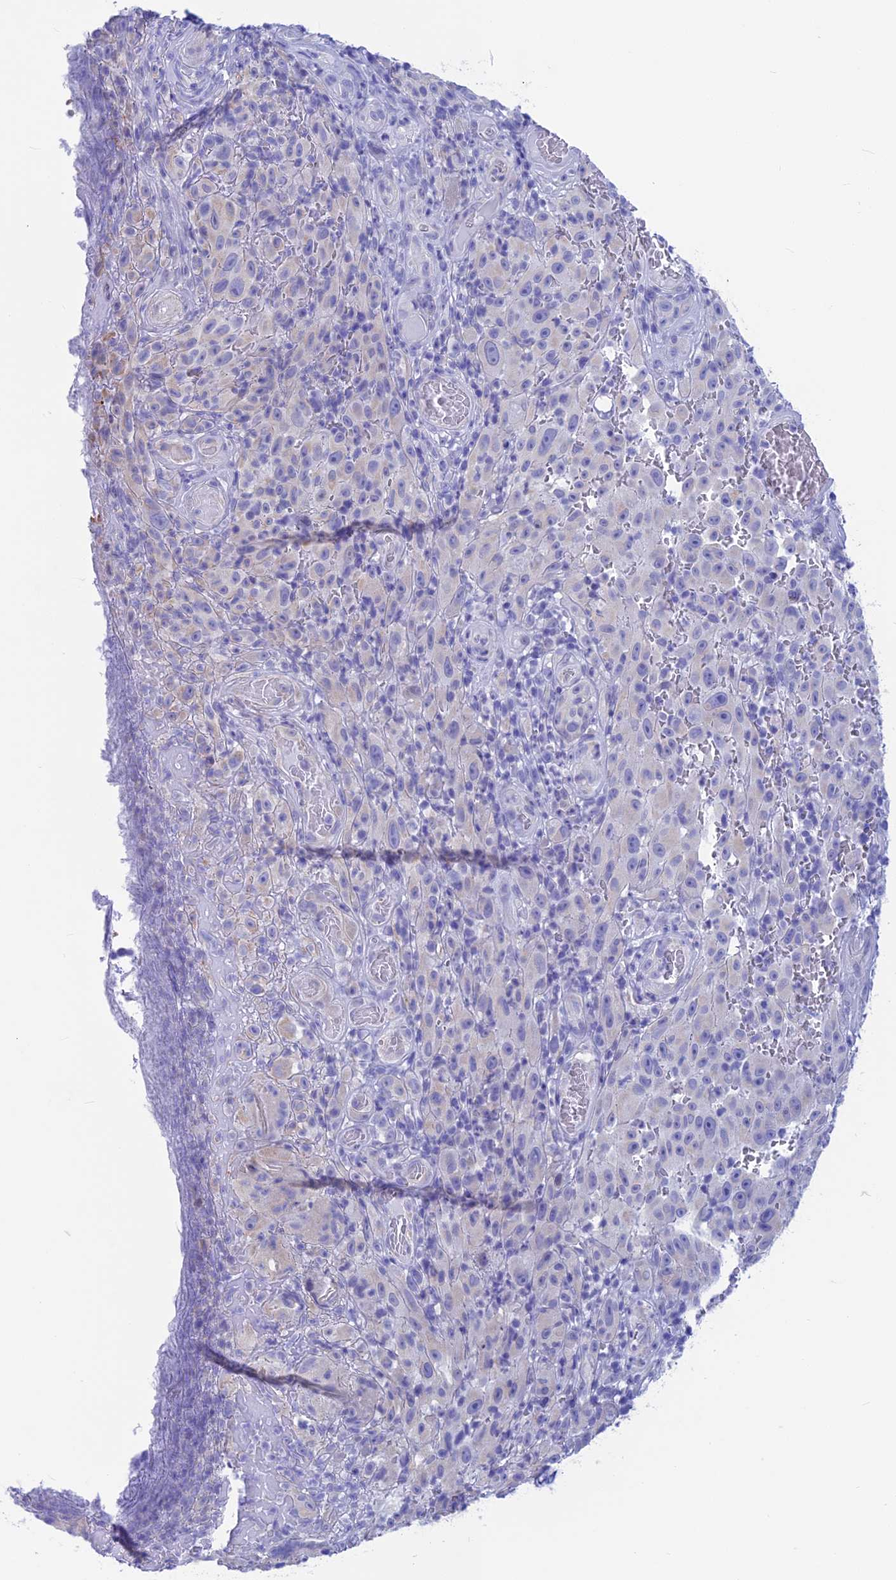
{"staining": {"intensity": "negative", "quantity": "none", "location": "none"}, "tissue": "melanoma", "cell_type": "Tumor cells", "image_type": "cancer", "snomed": [{"axis": "morphology", "description": "Malignant melanoma, NOS"}, {"axis": "topography", "description": "Skin"}], "caption": "Tumor cells show no significant protein staining in melanoma. (DAB immunohistochemistry (IHC) visualized using brightfield microscopy, high magnification).", "gene": "GNGT2", "patient": {"sex": "female", "age": 82}}